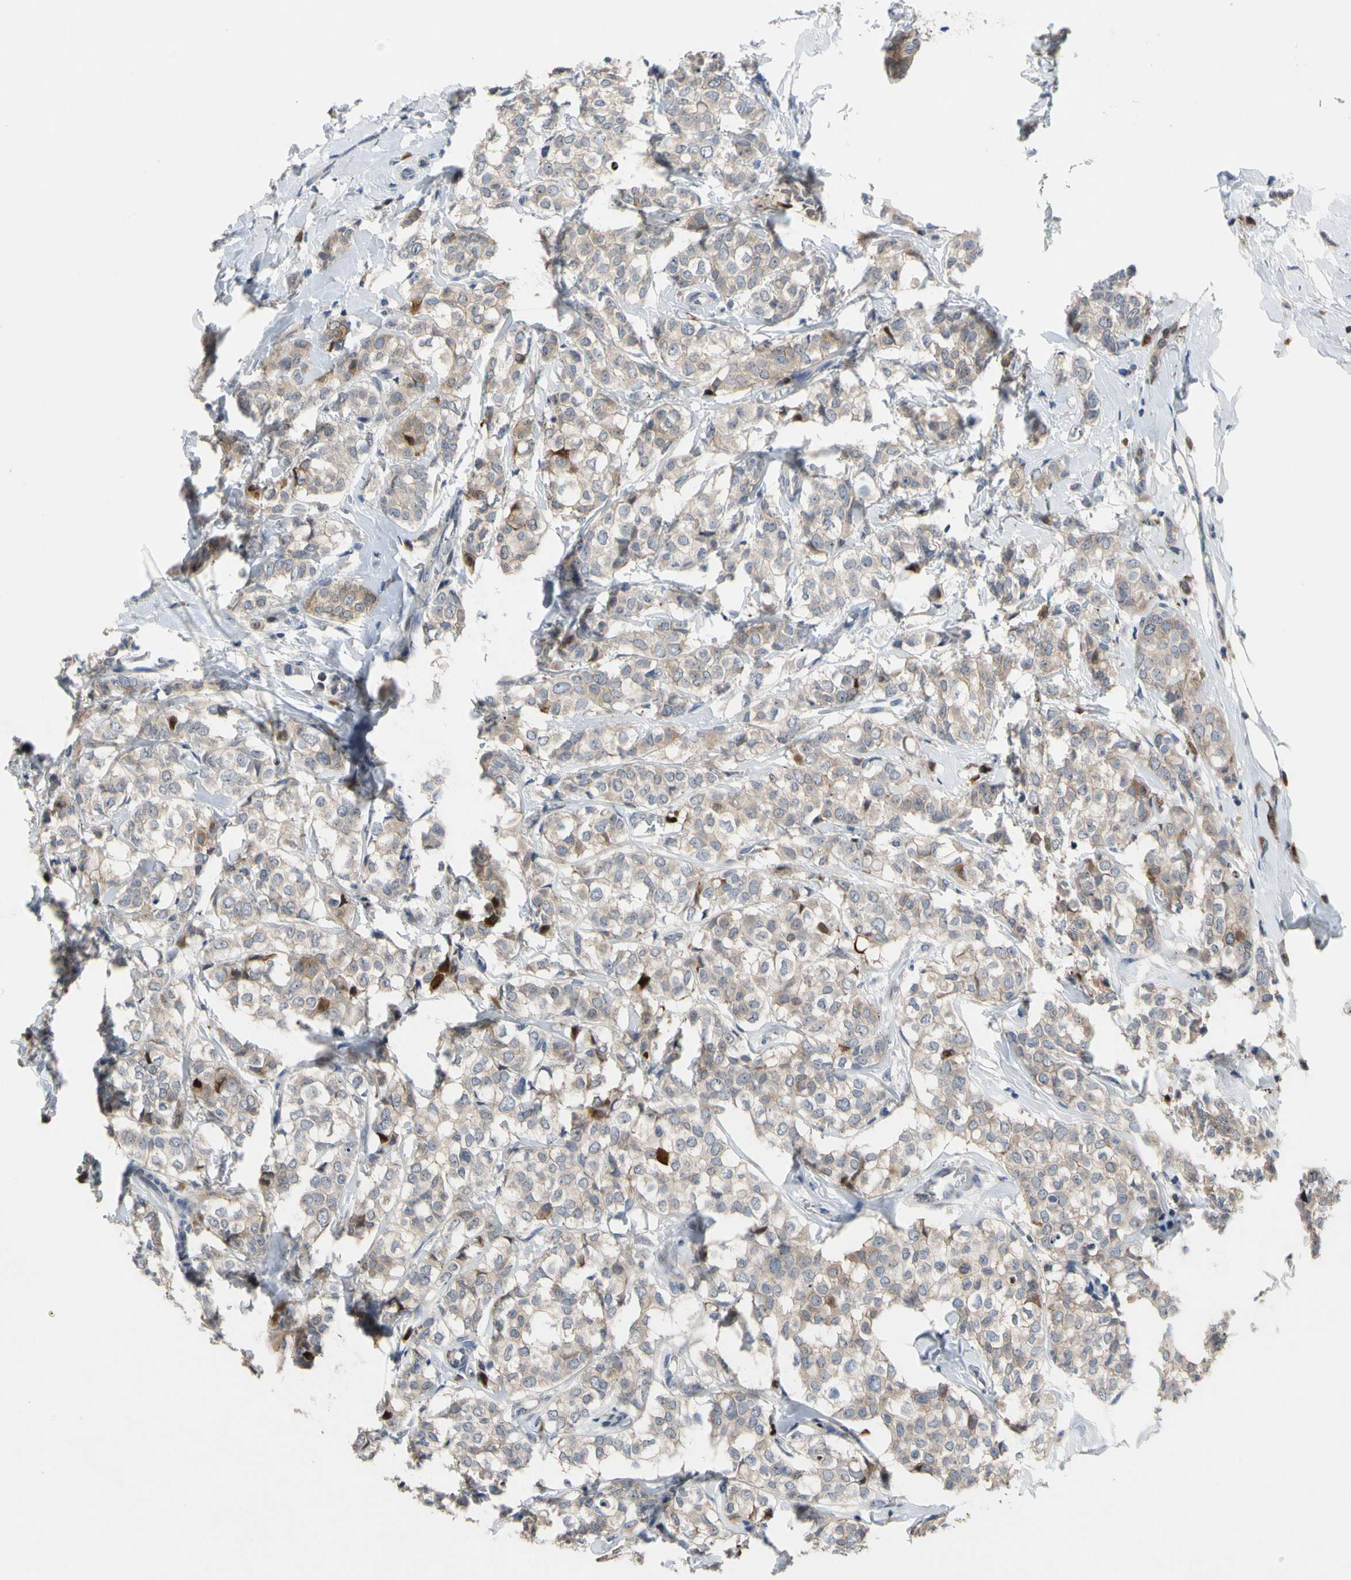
{"staining": {"intensity": "weak", "quantity": "25%-75%", "location": "cytoplasmic/membranous"}, "tissue": "breast cancer", "cell_type": "Tumor cells", "image_type": "cancer", "snomed": [{"axis": "morphology", "description": "Lobular carcinoma"}, {"axis": "topography", "description": "Breast"}], "caption": "IHC image of neoplastic tissue: human breast cancer (lobular carcinoma) stained using immunohistochemistry (IHC) reveals low levels of weak protein expression localized specifically in the cytoplasmic/membranous of tumor cells, appearing as a cytoplasmic/membranous brown color.", "gene": "HMGCR", "patient": {"sex": "female", "age": 60}}